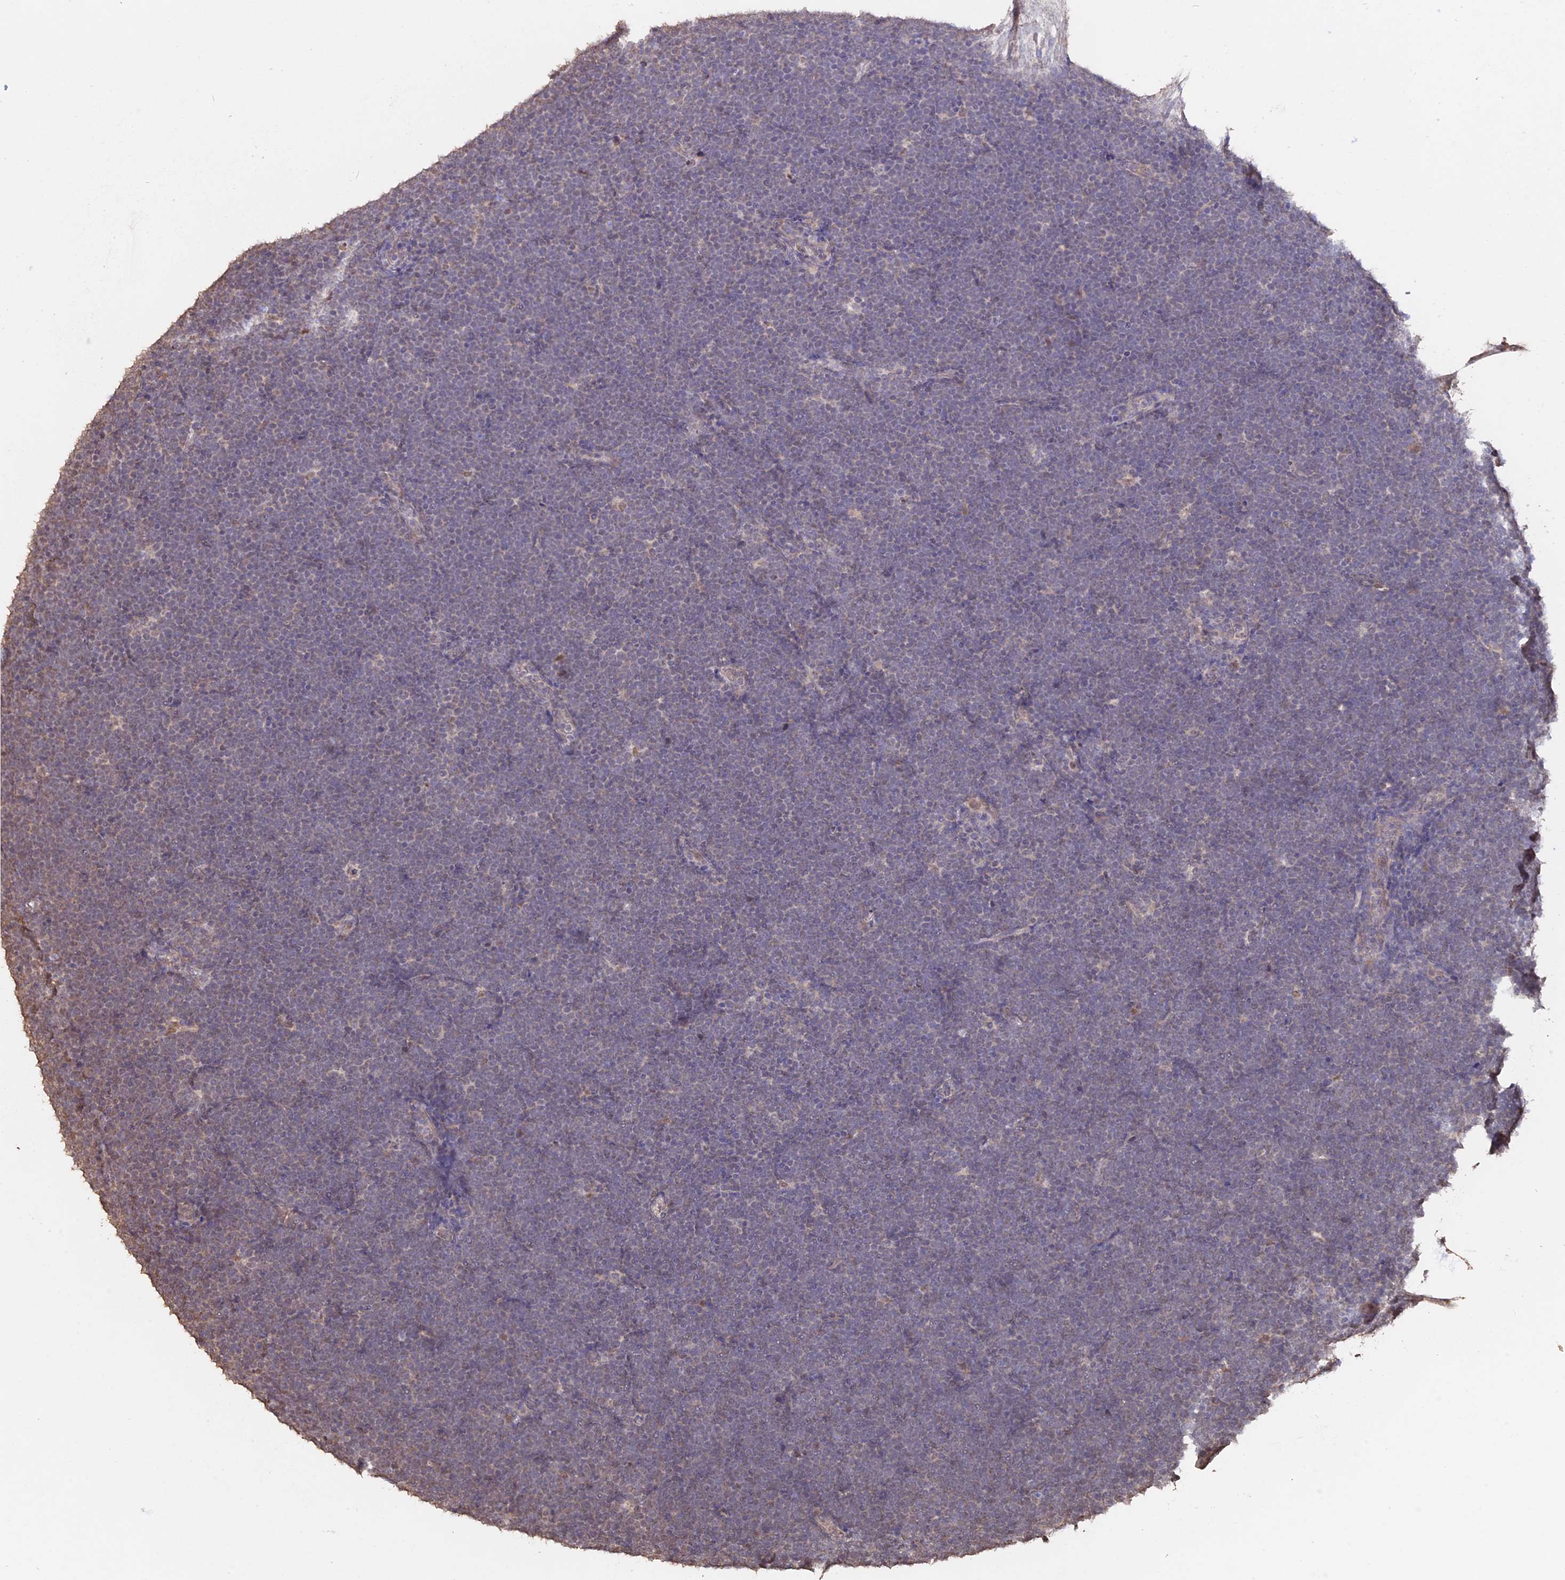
{"staining": {"intensity": "negative", "quantity": "none", "location": "none"}, "tissue": "lymphoma", "cell_type": "Tumor cells", "image_type": "cancer", "snomed": [{"axis": "morphology", "description": "Malignant lymphoma, non-Hodgkin's type, High grade"}, {"axis": "topography", "description": "Lymph node"}], "caption": "Human lymphoma stained for a protein using immunohistochemistry (IHC) displays no staining in tumor cells.", "gene": "PSMC6", "patient": {"sex": "male", "age": 13}}